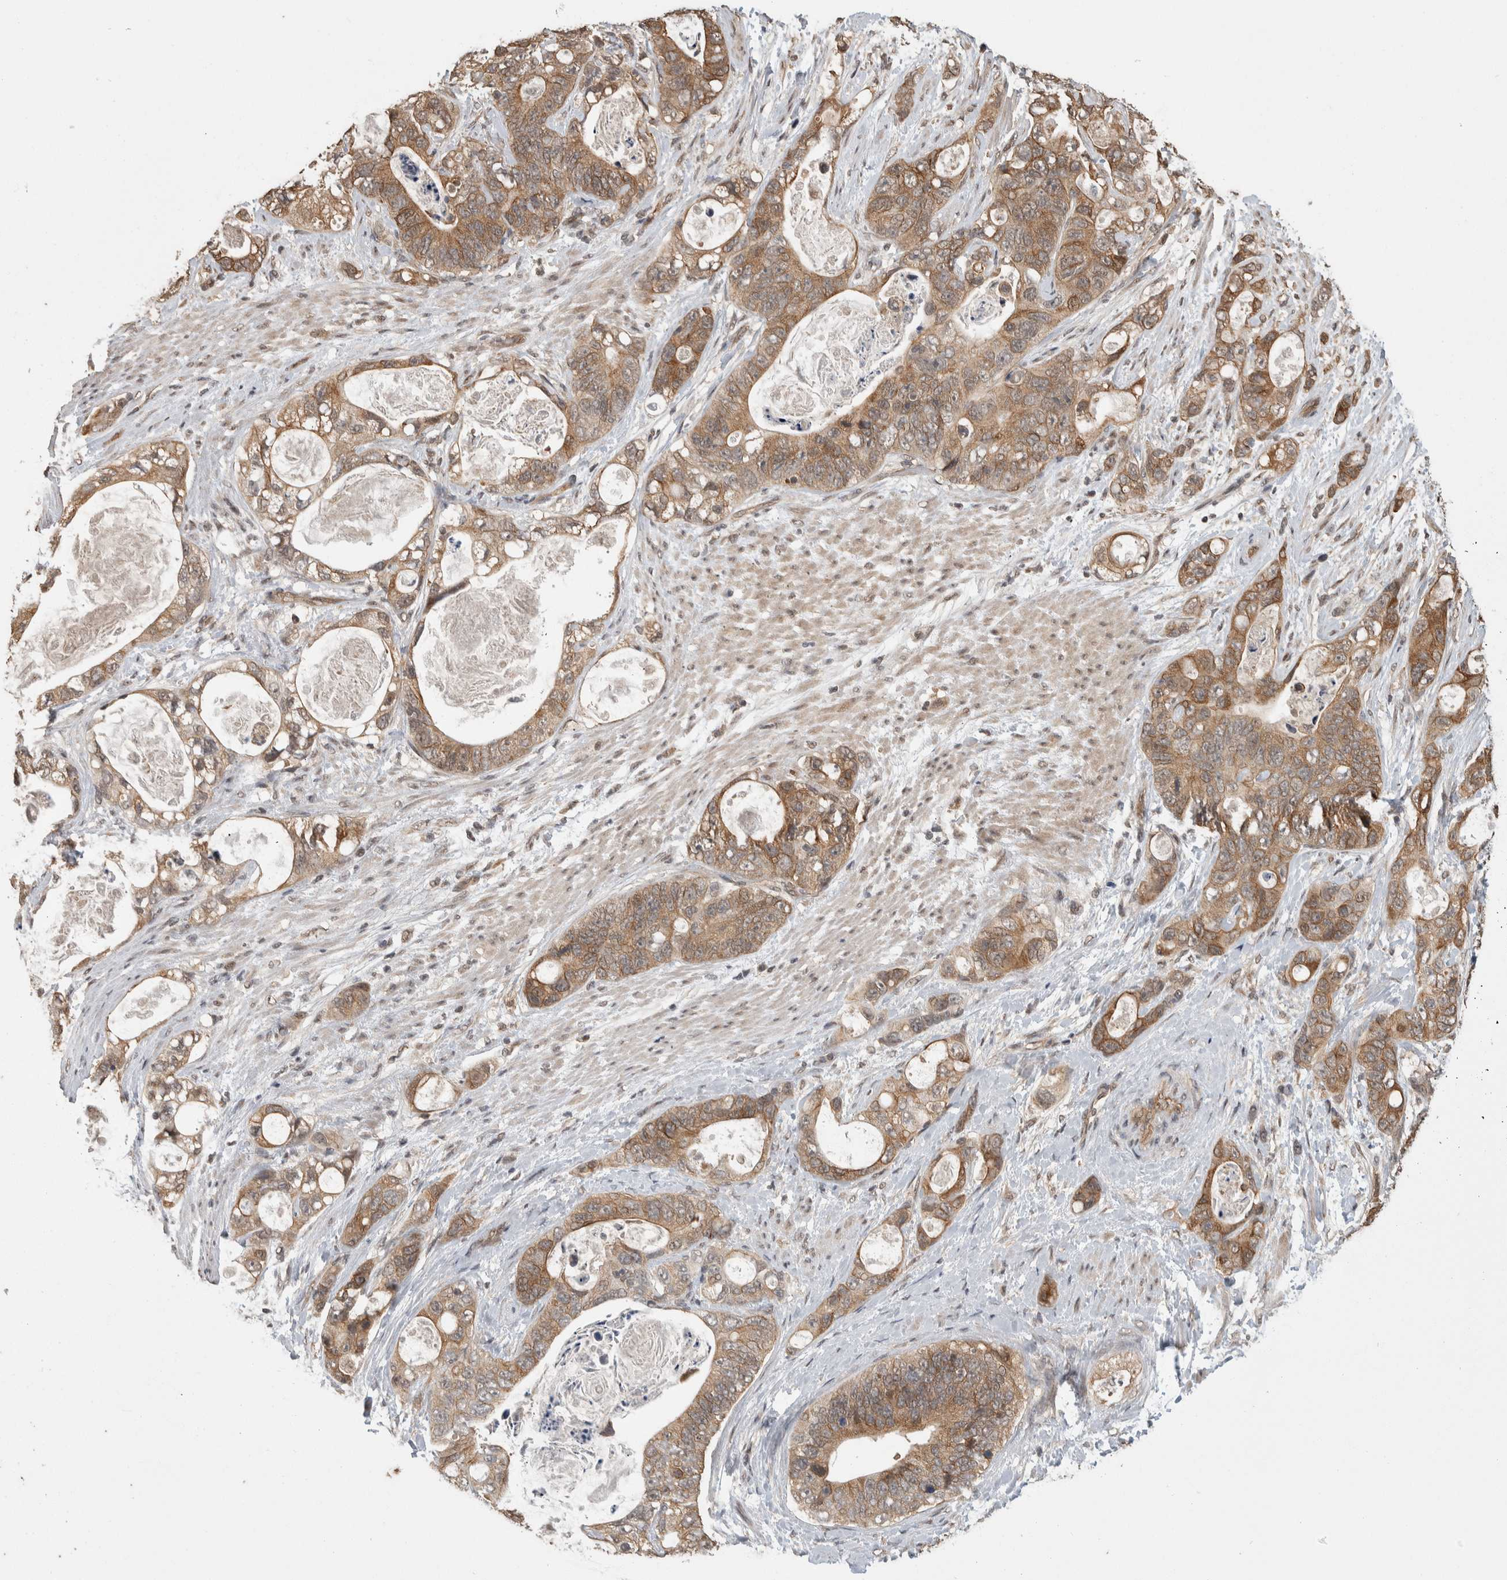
{"staining": {"intensity": "moderate", "quantity": ">75%", "location": "cytoplasmic/membranous"}, "tissue": "stomach cancer", "cell_type": "Tumor cells", "image_type": "cancer", "snomed": [{"axis": "morphology", "description": "Normal tissue, NOS"}, {"axis": "morphology", "description": "Adenocarcinoma, NOS"}, {"axis": "topography", "description": "Stomach"}], "caption": "Tumor cells demonstrate moderate cytoplasmic/membranous expression in about >75% of cells in adenocarcinoma (stomach).", "gene": "ZNF592", "patient": {"sex": "female", "age": 89}}